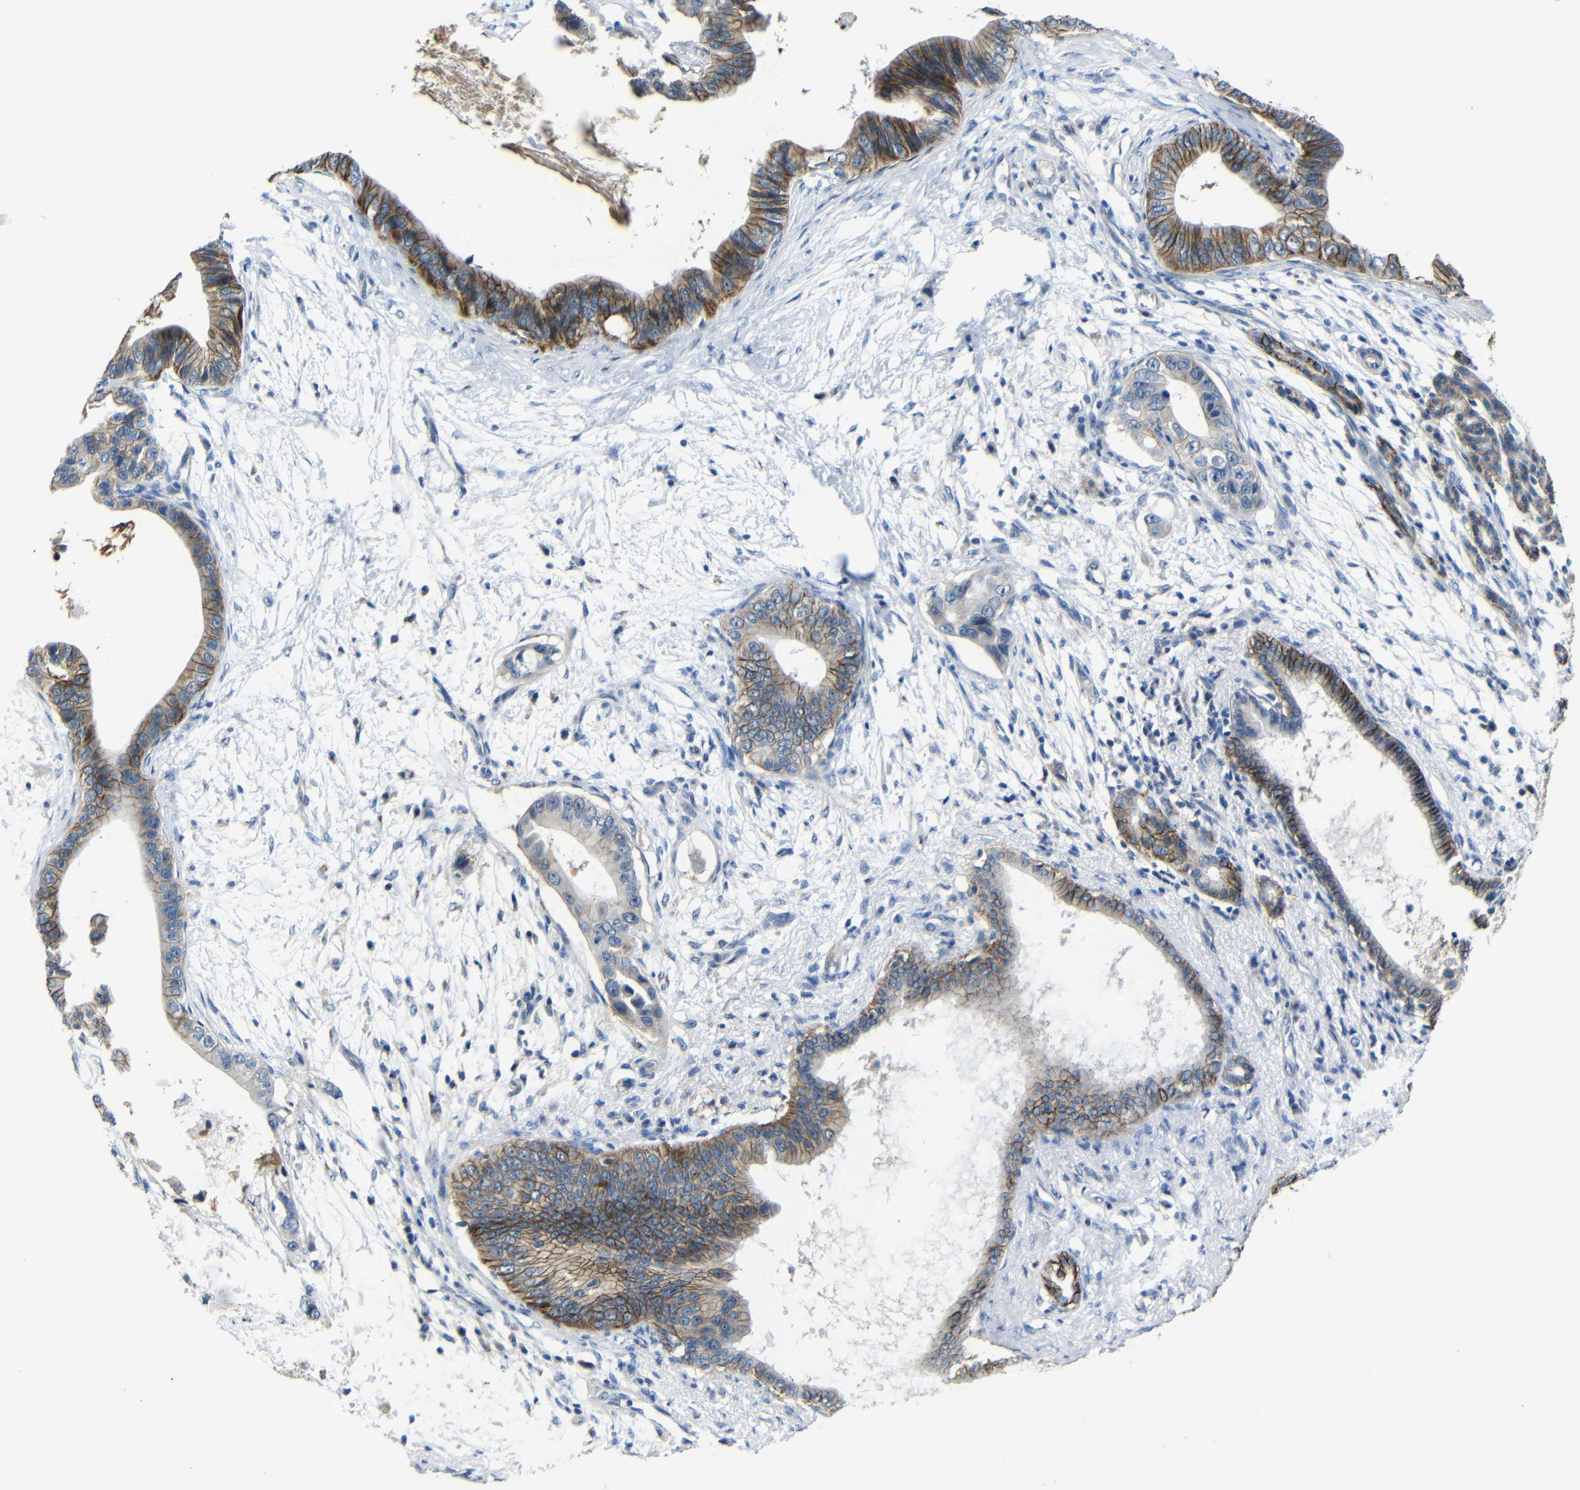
{"staining": {"intensity": "strong", "quantity": ">75%", "location": "cytoplasmic/membranous"}, "tissue": "pancreatic cancer", "cell_type": "Tumor cells", "image_type": "cancer", "snomed": [{"axis": "morphology", "description": "Adenocarcinoma, NOS"}, {"axis": "topography", "description": "Pancreas"}], "caption": "The immunohistochemical stain highlights strong cytoplasmic/membranous positivity in tumor cells of pancreatic cancer (adenocarcinoma) tissue.", "gene": "ZNF90", "patient": {"sex": "male", "age": 77}}